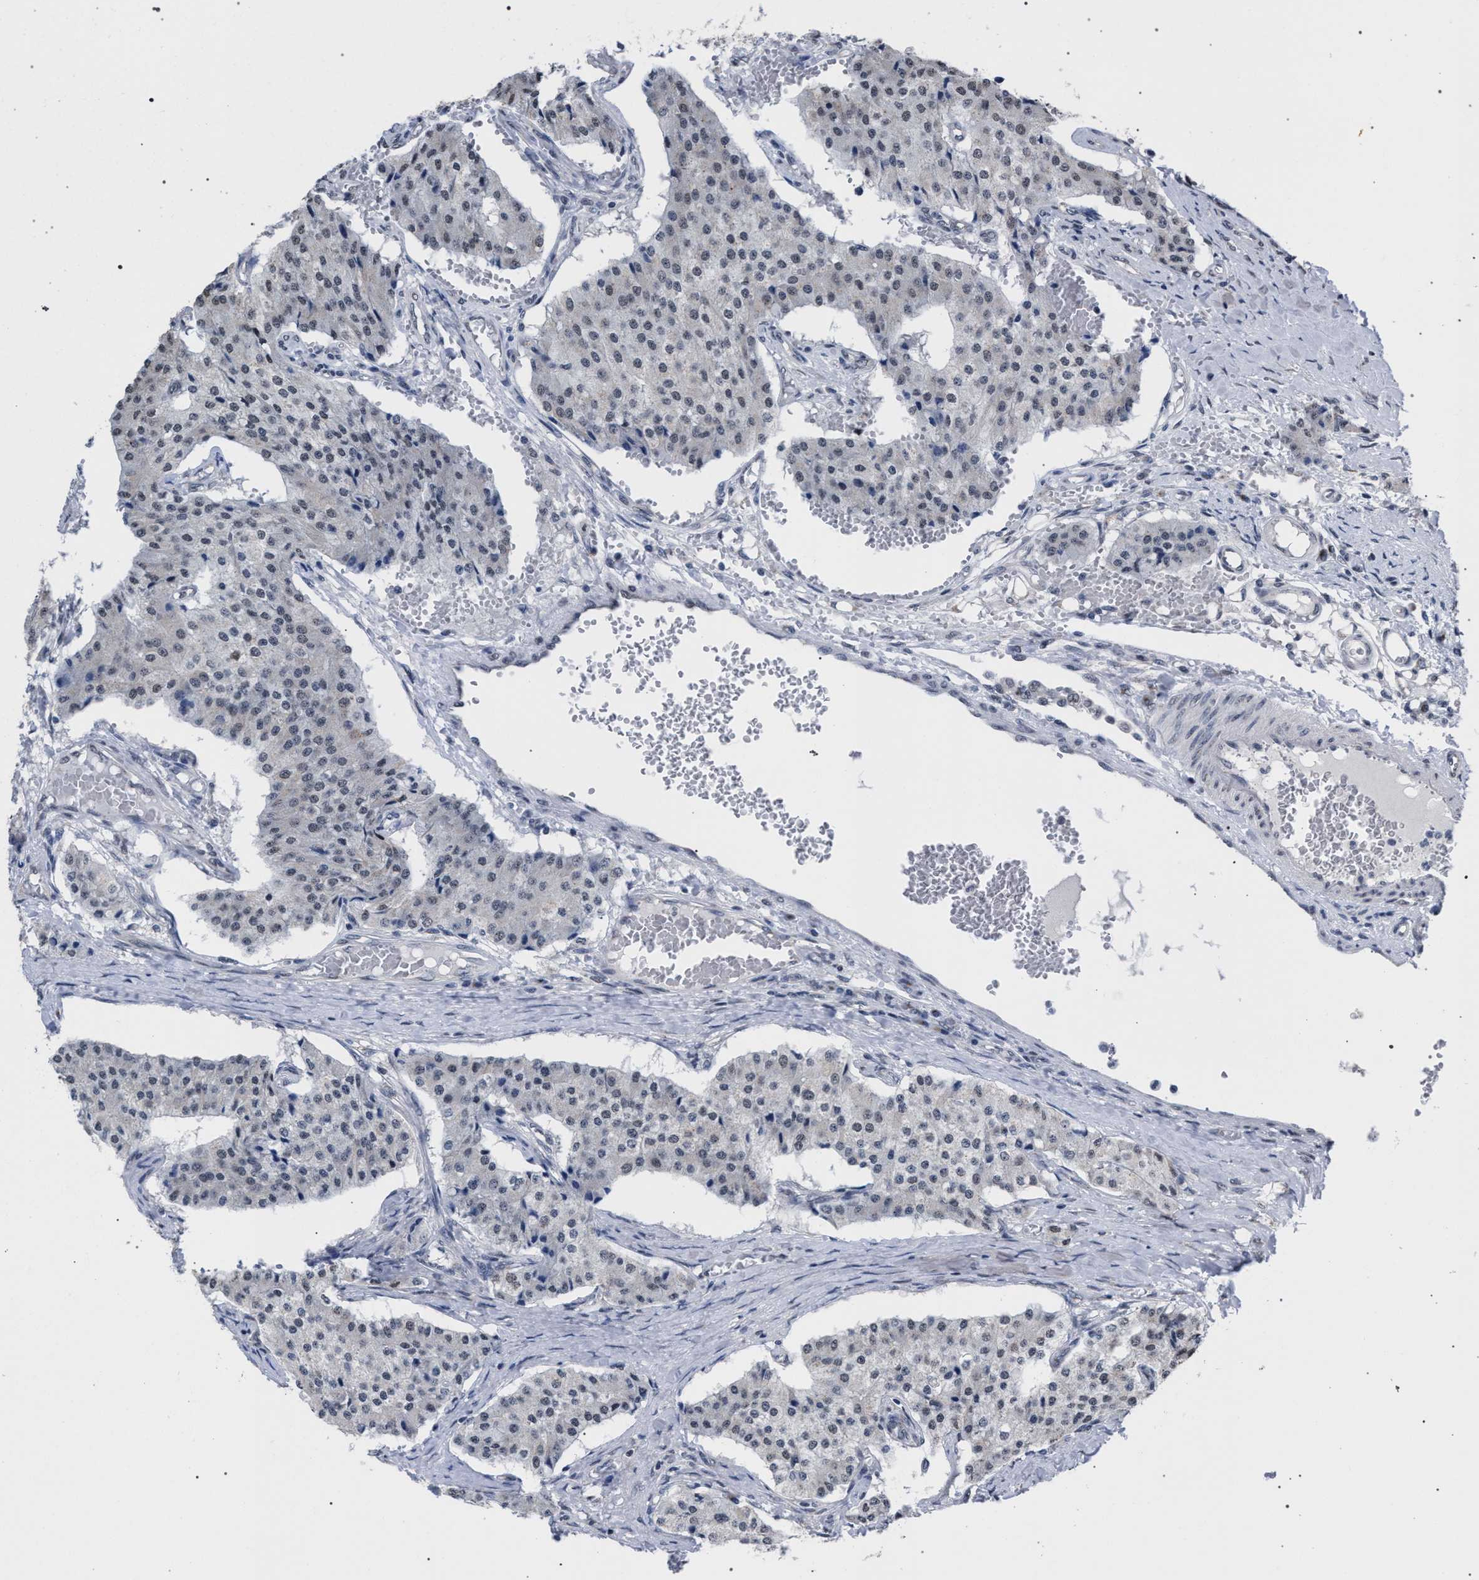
{"staining": {"intensity": "negative", "quantity": "none", "location": "none"}, "tissue": "carcinoid", "cell_type": "Tumor cells", "image_type": "cancer", "snomed": [{"axis": "morphology", "description": "Carcinoid, malignant, NOS"}, {"axis": "topography", "description": "Colon"}], "caption": "Immunohistochemical staining of human carcinoid (malignant) reveals no significant positivity in tumor cells.", "gene": "GOLGA2", "patient": {"sex": "female", "age": 52}}